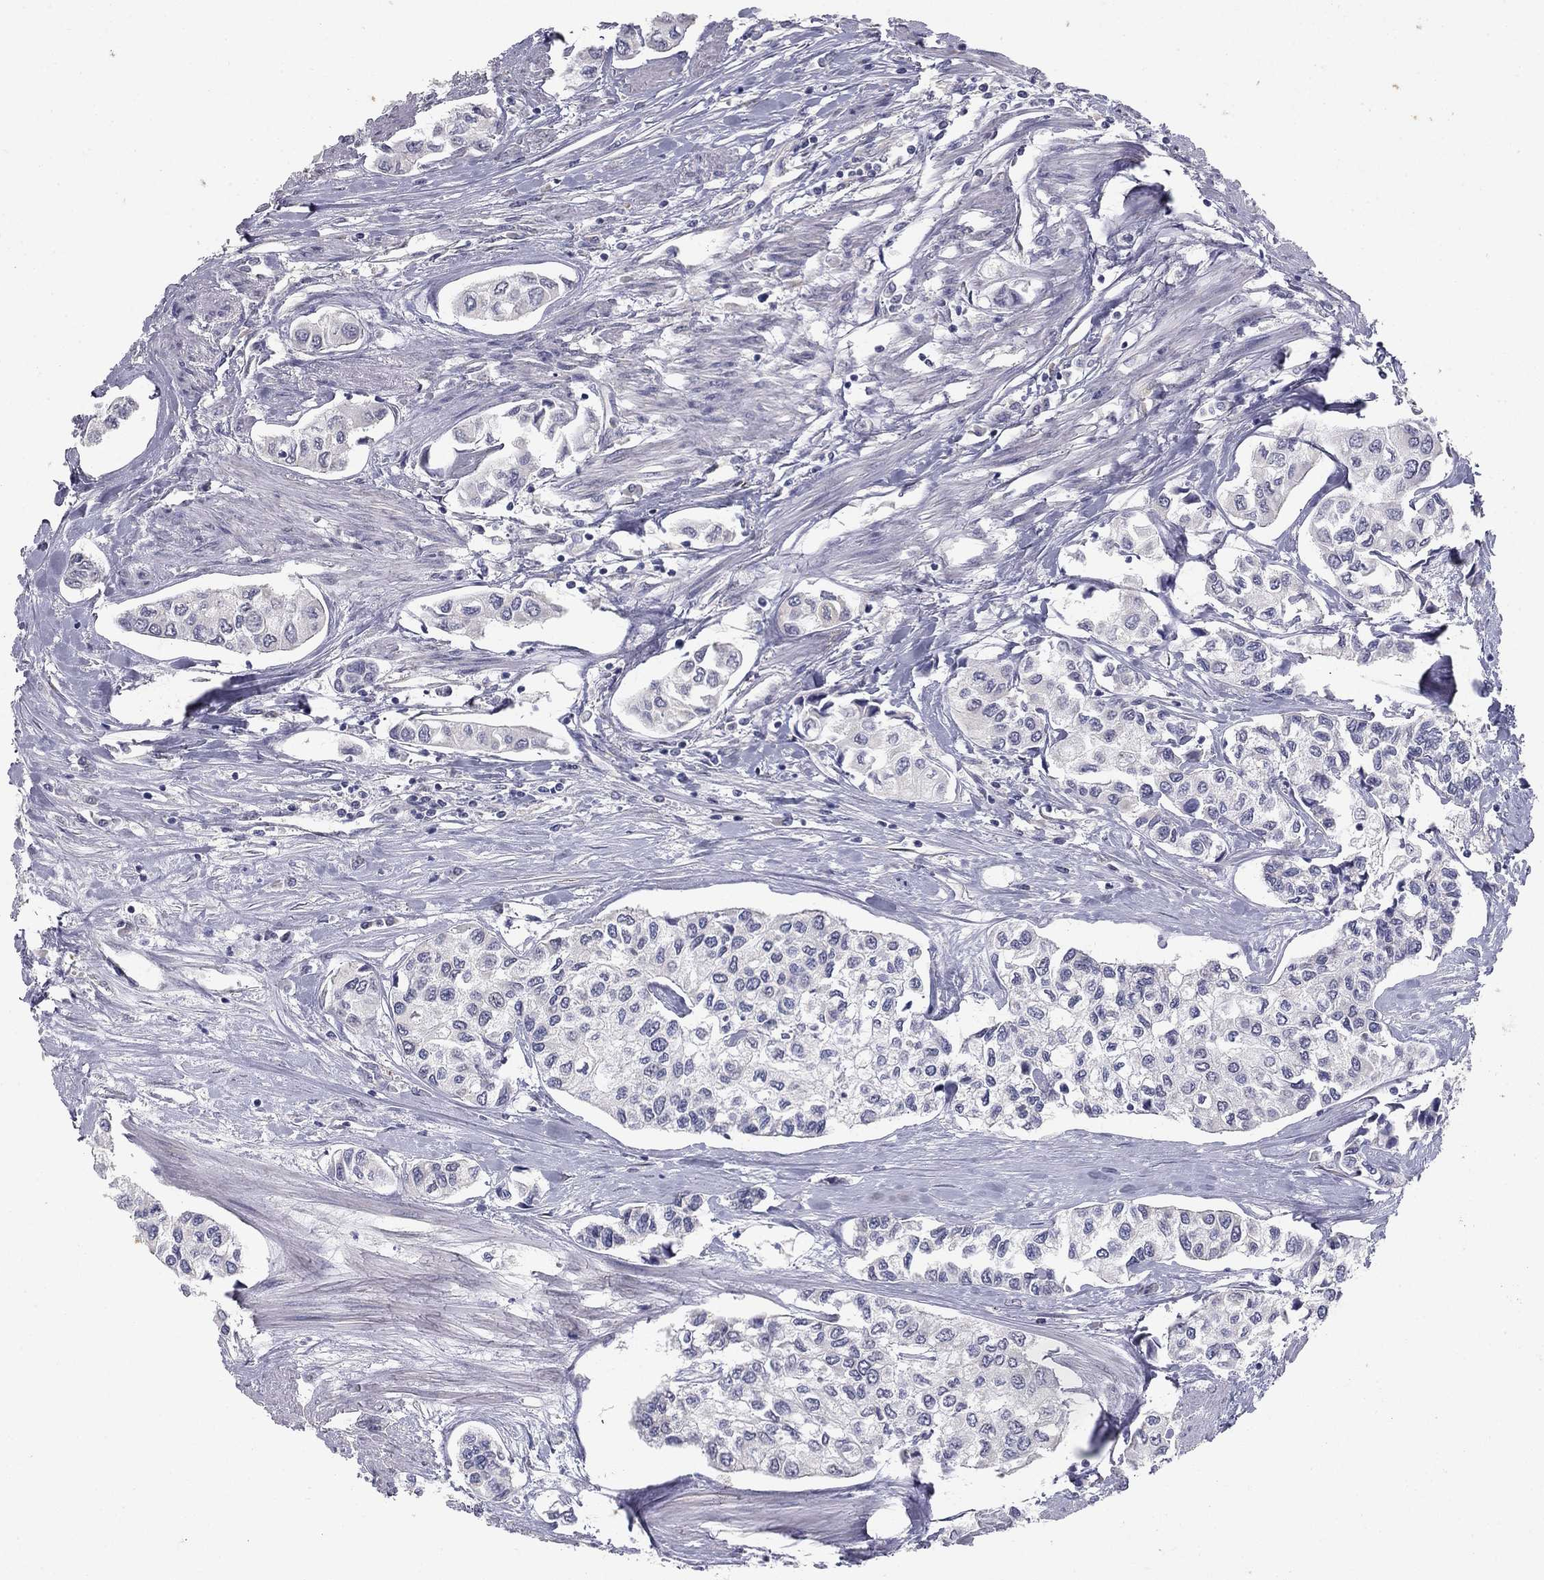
{"staining": {"intensity": "negative", "quantity": "none", "location": "none"}, "tissue": "urothelial cancer", "cell_type": "Tumor cells", "image_type": "cancer", "snomed": [{"axis": "morphology", "description": "Urothelial carcinoma, High grade"}, {"axis": "topography", "description": "Urinary bladder"}], "caption": "The image exhibits no staining of tumor cells in urothelial cancer.", "gene": "PRRT2", "patient": {"sex": "male", "age": 73}}